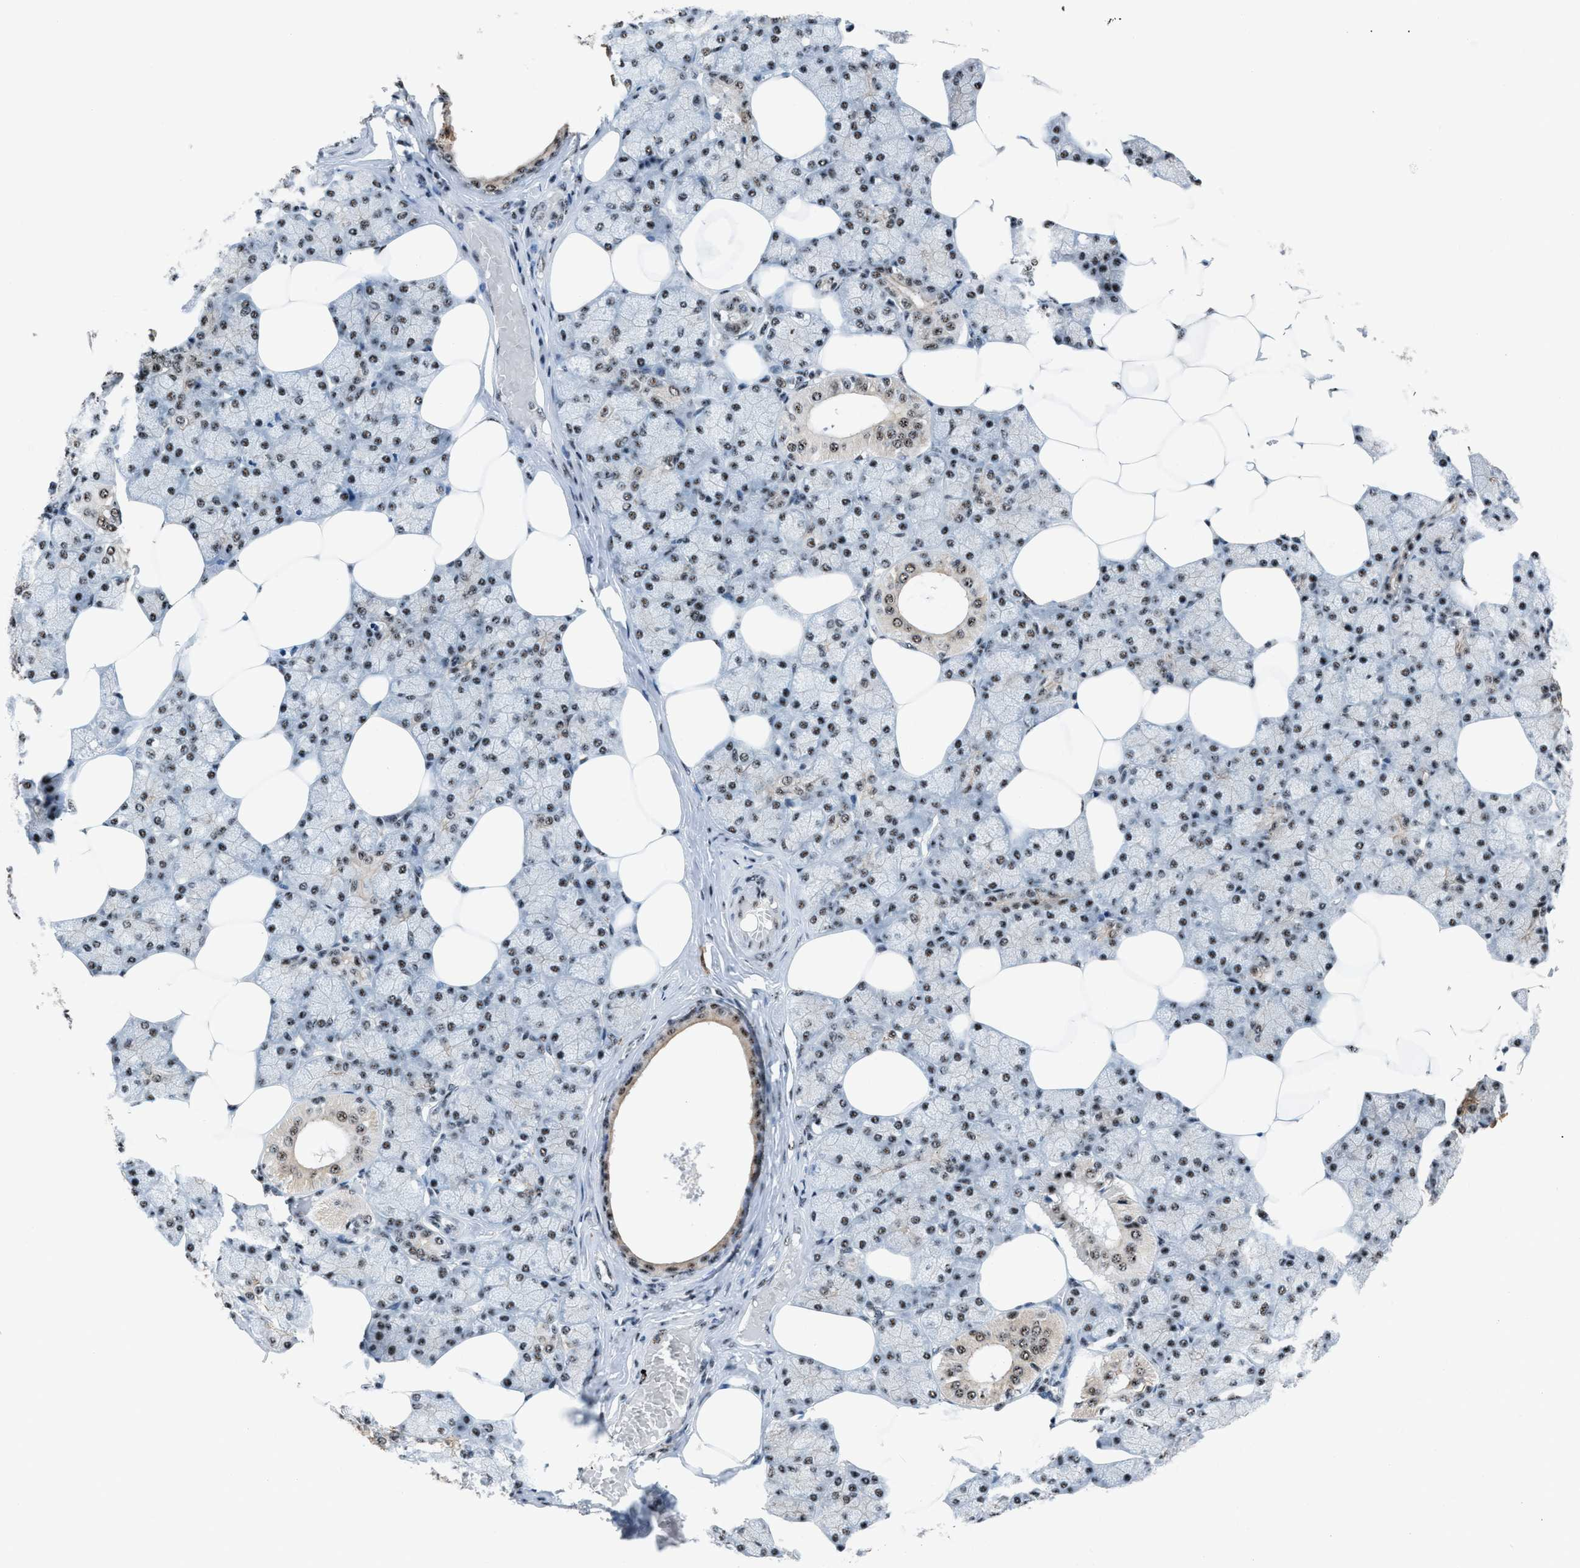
{"staining": {"intensity": "moderate", "quantity": "25%-75%", "location": "nuclear"}, "tissue": "salivary gland", "cell_type": "Glandular cells", "image_type": "normal", "snomed": [{"axis": "morphology", "description": "Normal tissue, NOS"}, {"axis": "topography", "description": "Salivary gland"}], "caption": "Human salivary gland stained with a brown dye displays moderate nuclear positive staining in approximately 25%-75% of glandular cells.", "gene": "CENPP", "patient": {"sex": "male", "age": 62}}